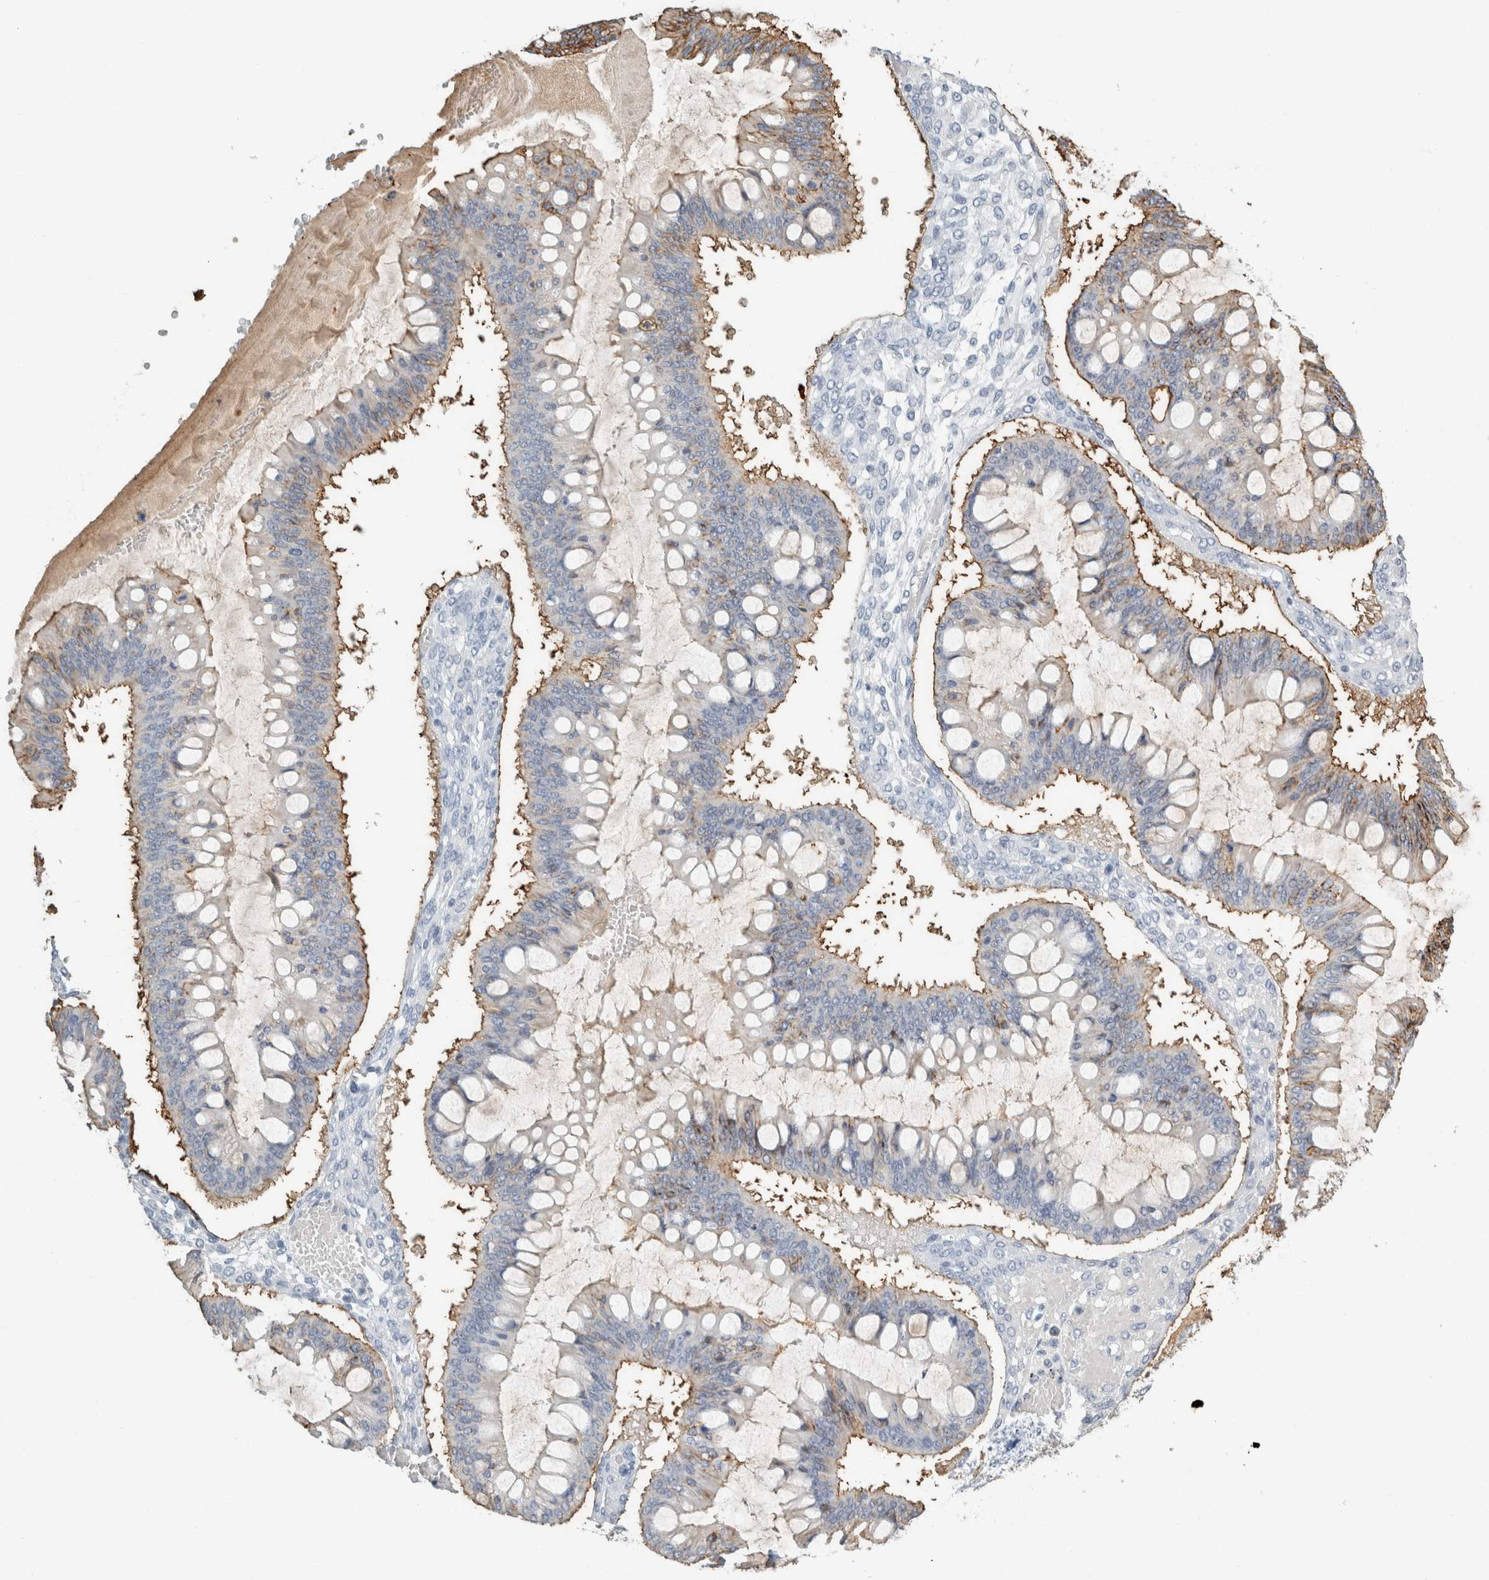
{"staining": {"intensity": "moderate", "quantity": "25%-75%", "location": "cytoplasmic/membranous"}, "tissue": "ovarian cancer", "cell_type": "Tumor cells", "image_type": "cancer", "snomed": [{"axis": "morphology", "description": "Cystadenocarcinoma, mucinous, NOS"}, {"axis": "topography", "description": "Ovary"}], "caption": "Tumor cells reveal moderate cytoplasmic/membranous positivity in approximately 25%-75% of cells in ovarian cancer.", "gene": "TSPAN8", "patient": {"sex": "female", "age": 73}}